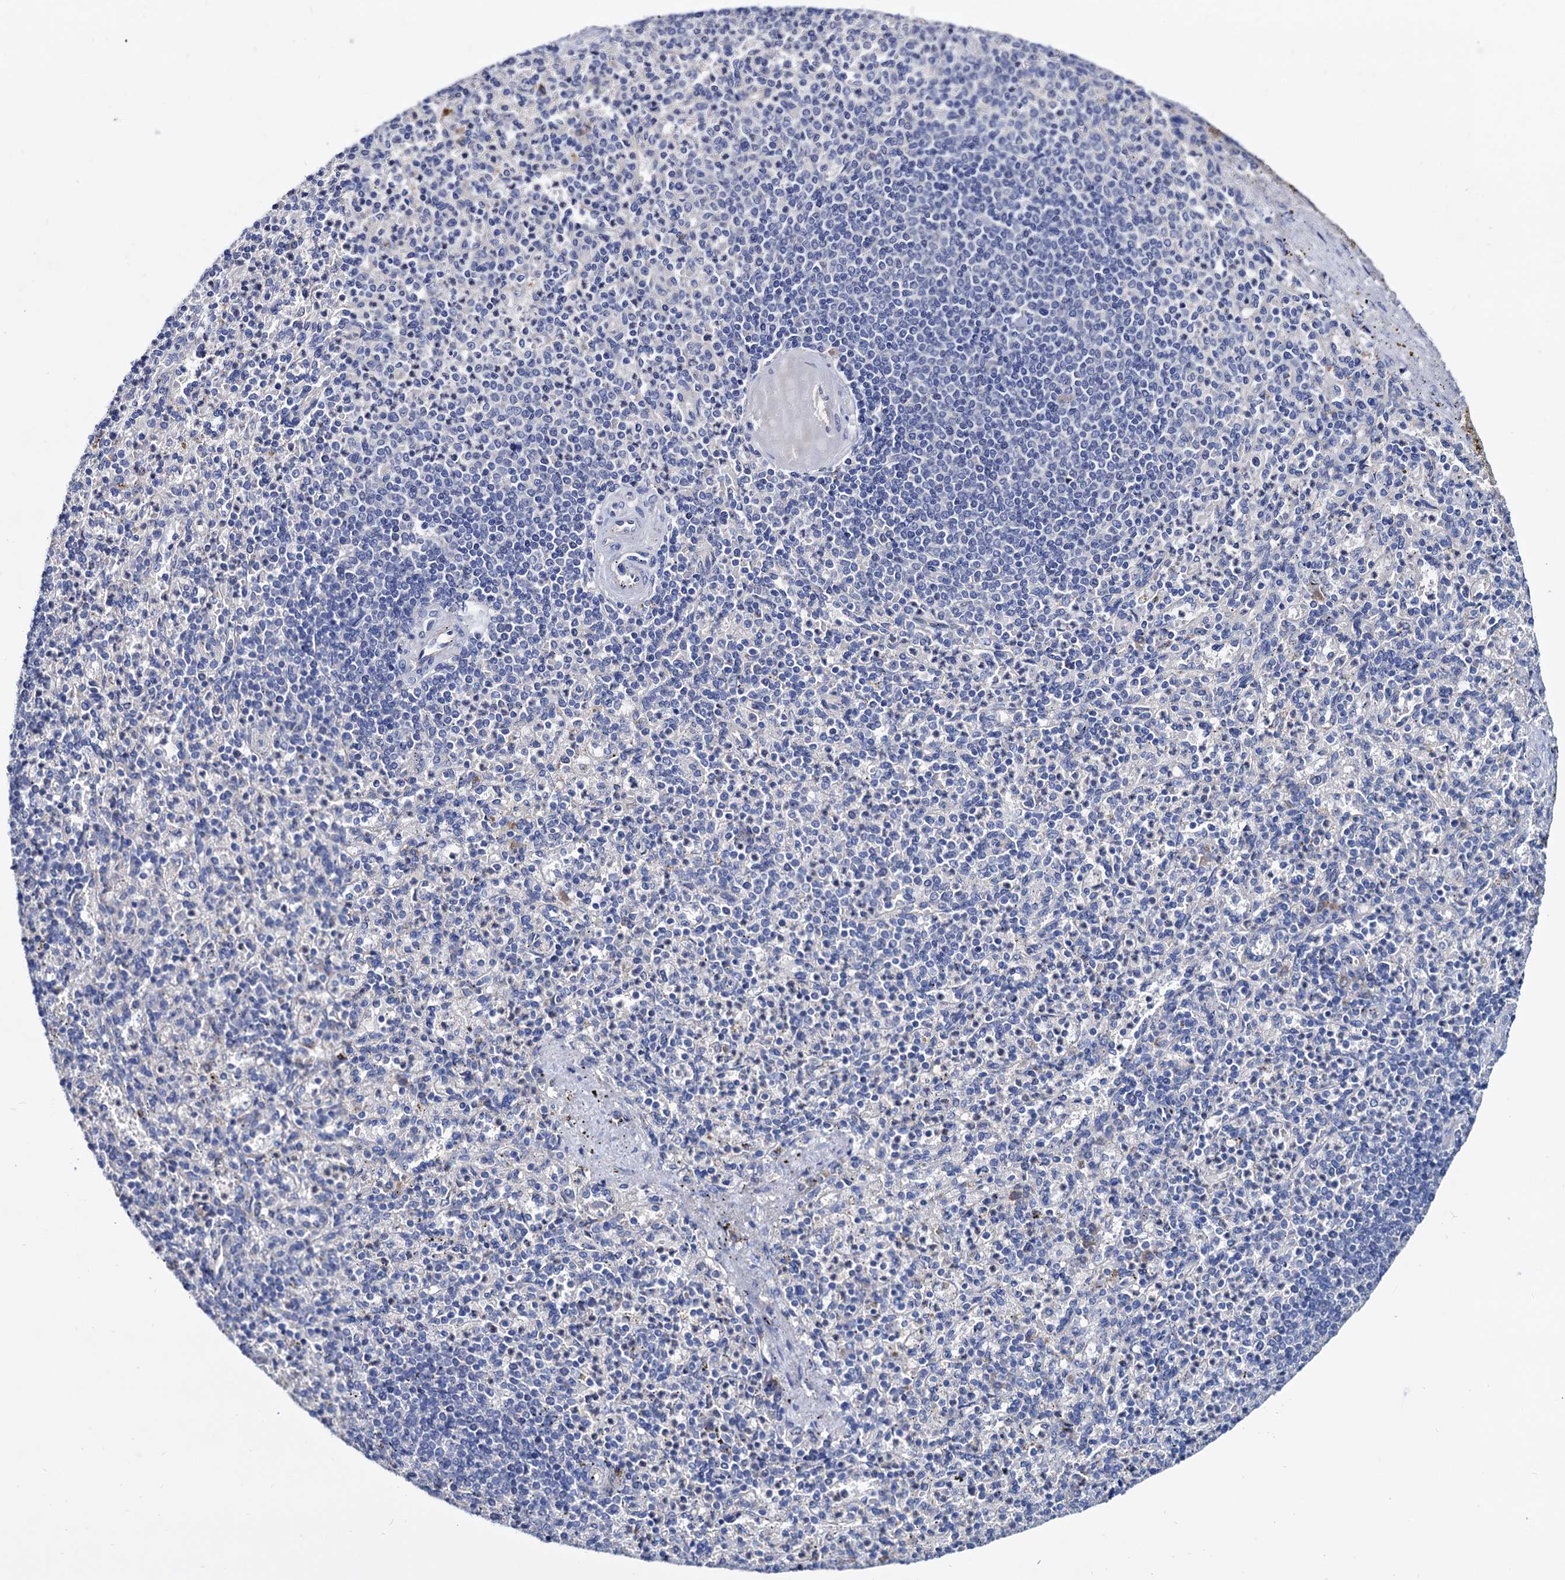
{"staining": {"intensity": "negative", "quantity": "none", "location": "none"}, "tissue": "spleen", "cell_type": "Cells in red pulp", "image_type": "normal", "snomed": [{"axis": "morphology", "description": "Normal tissue, NOS"}, {"axis": "topography", "description": "Spleen"}], "caption": "An immunohistochemistry (IHC) micrograph of normal spleen is shown. There is no staining in cells in red pulp of spleen. (DAB immunohistochemistry (IHC), high magnification).", "gene": "NPAS4", "patient": {"sex": "female", "age": 74}}